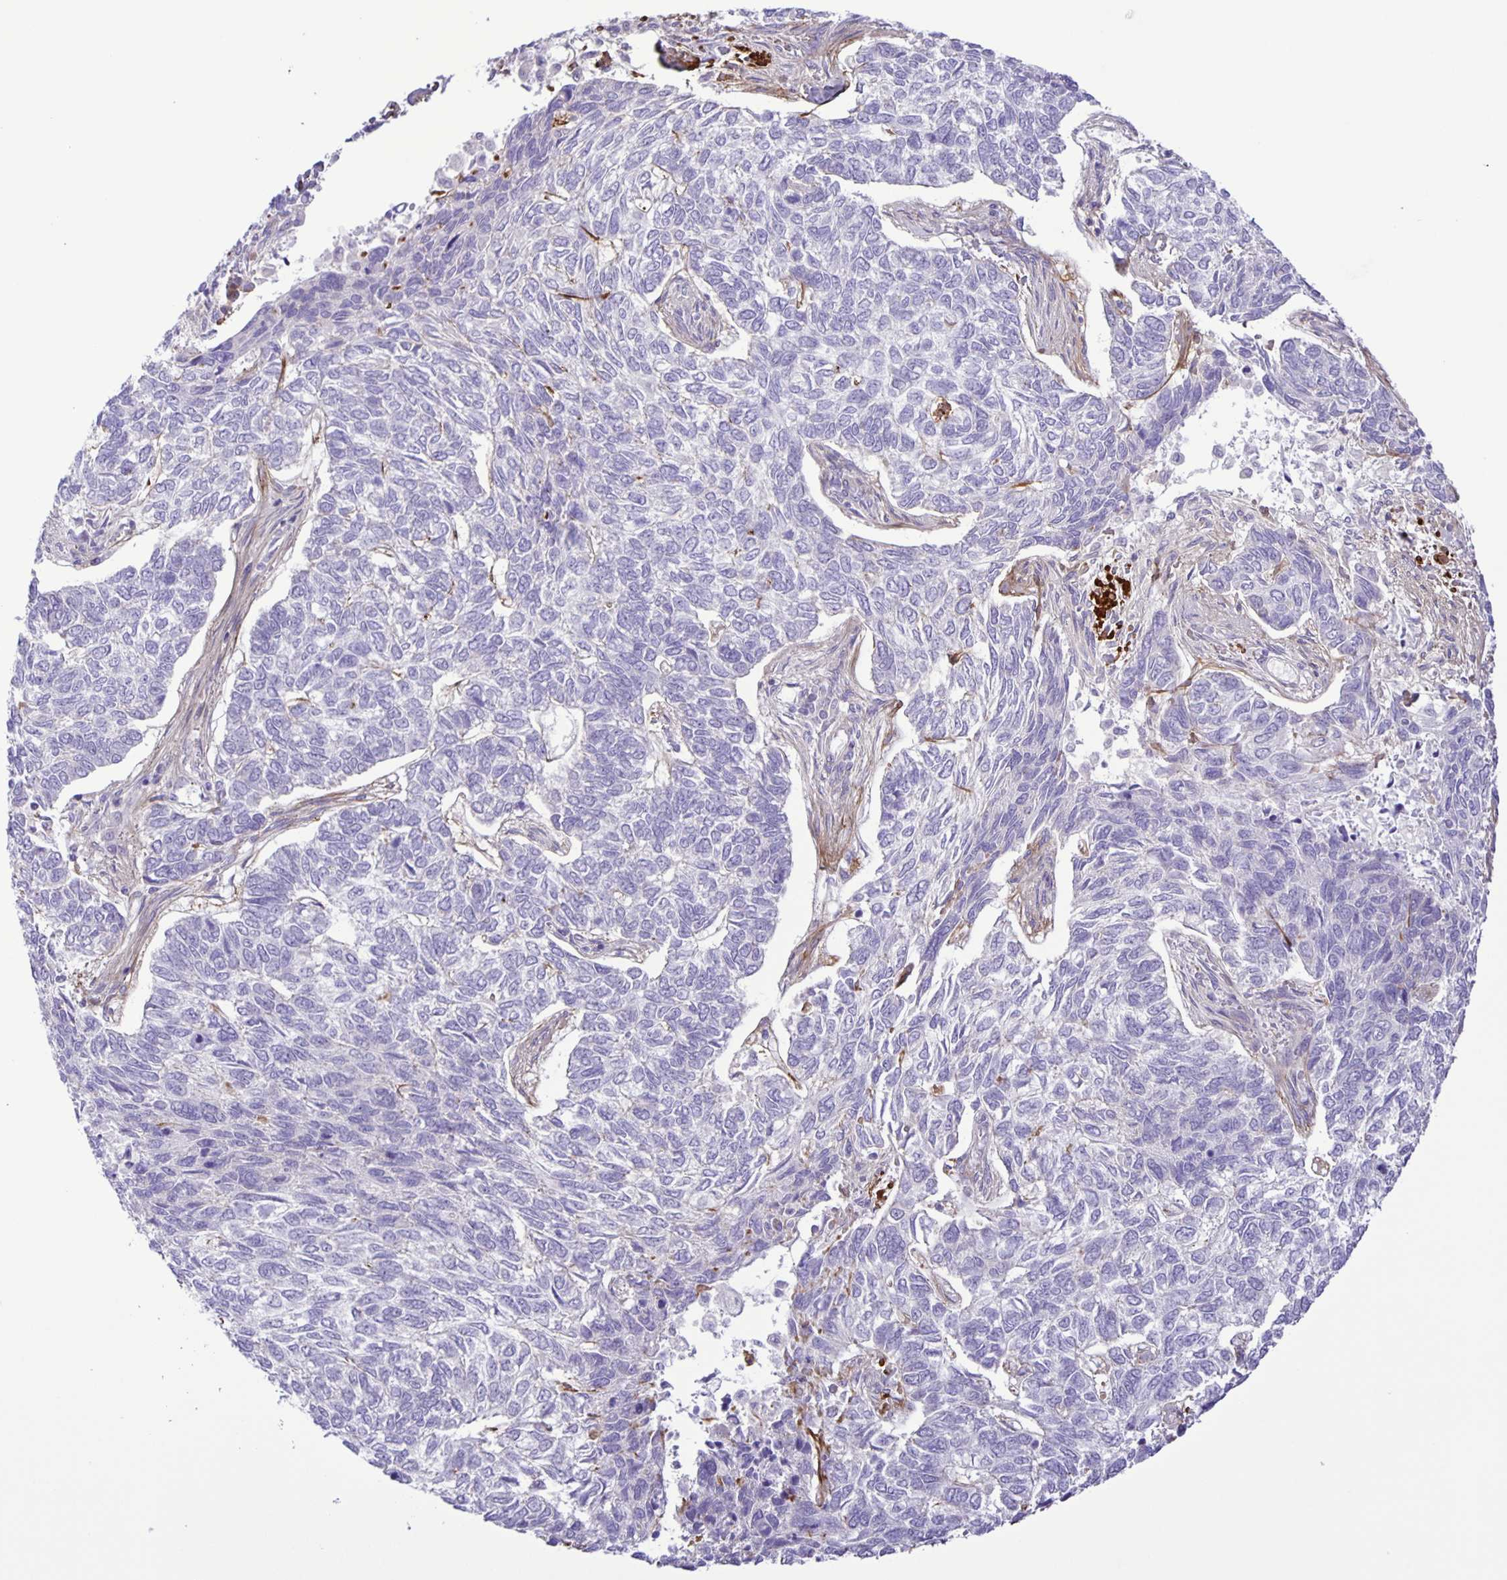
{"staining": {"intensity": "negative", "quantity": "none", "location": "none"}, "tissue": "skin cancer", "cell_type": "Tumor cells", "image_type": "cancer", "snomed": [{"axis": "morphology", "description": "Basal cell carcinoma"}, {"axis": "topography", "description": "Skin"}], "caption": "Skin cancer was stained to show a protein in brown. There is no significant positivity in tumor cells.", "gene": "ADCK1", "patient": {"sex": "female", "age": 65}}